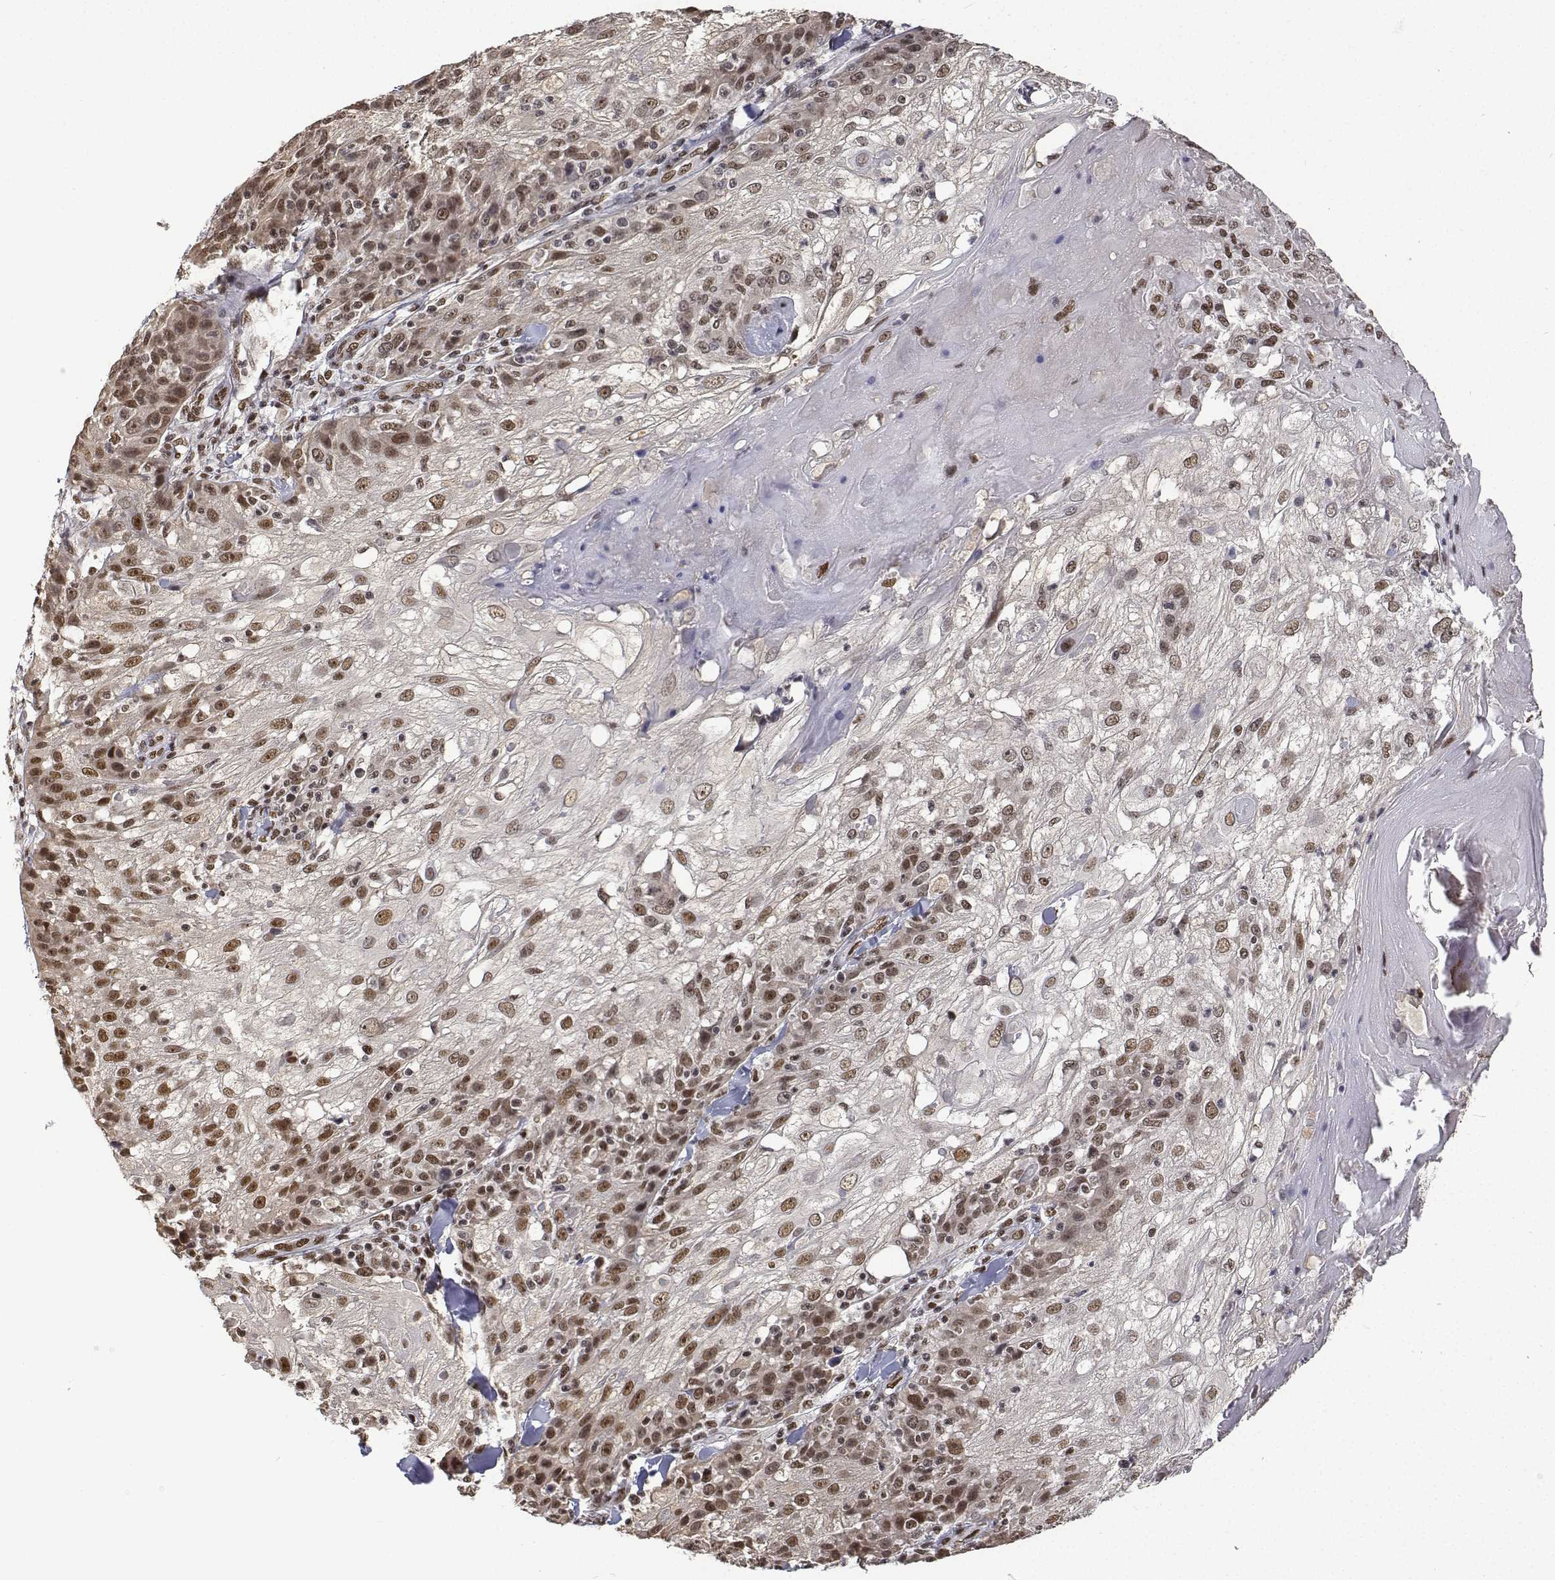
{"staining": {"intensity": "moderate", "quantity": ">75%", "location": "nuclear"}, "tissue": "skin cancer", "cell_type": "Tumor cells", "image_type": "cancer", "snomed": [{"axis": "morphology", "description": "Normal tissue, NOS"}, {"axis": "morphology", "description": "Squamous cell carcinoma, NOS"}, {"axis": "topography", "description": "Skin"}], "caption": "This image reveals immunohistochemistry staining of skin squamous cell carcinoma, with medium moderate nuclear staining in approximately >75% of tumor cells.", "gene": "ATRX", "patient": {"sex": "female", "age": 83}}